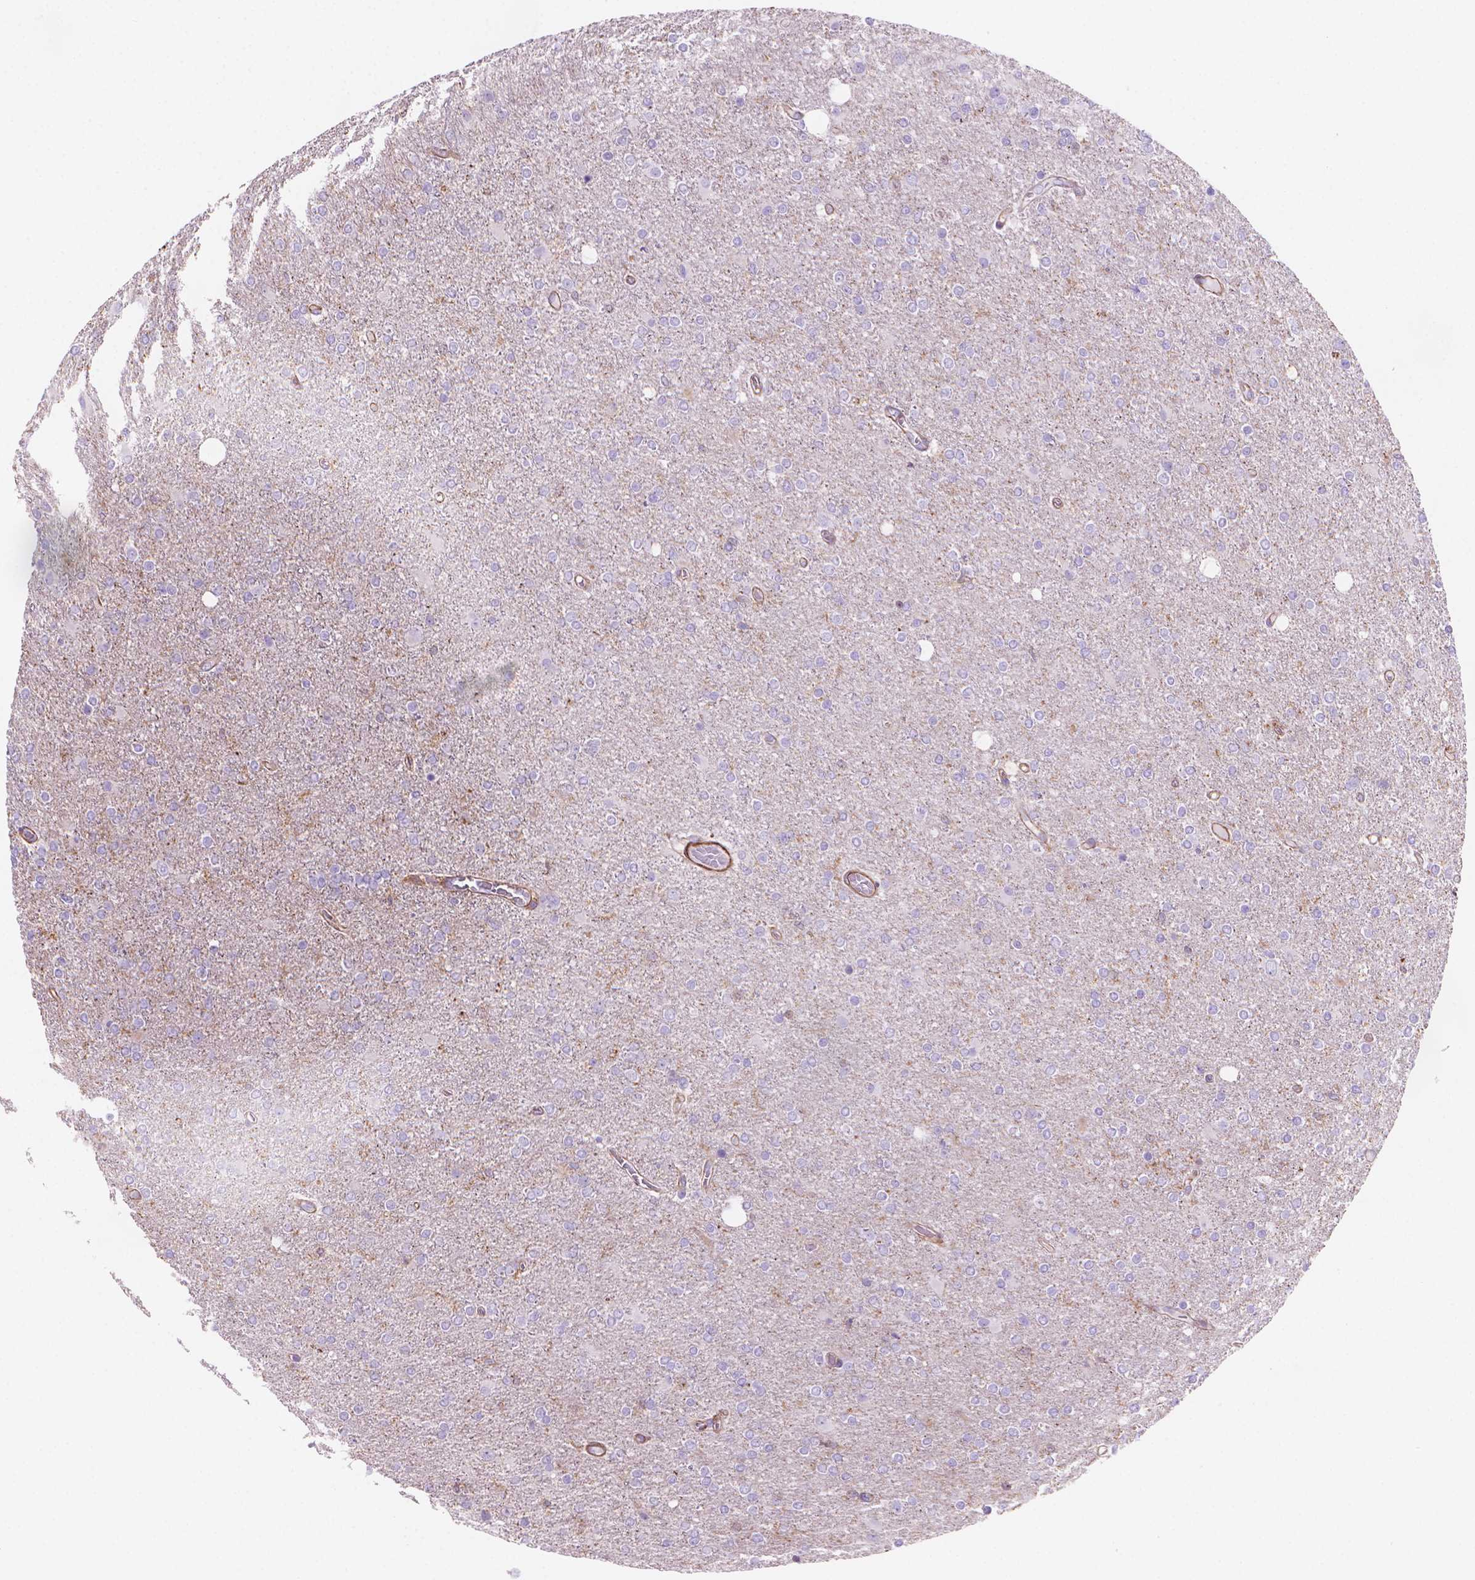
{"staining": {"intensity": "negative", "quantity": "none", "location": "none"}, "tissue": "glioma", "cell_type": "Tumor cells", "image_type": "cancer", "snomed": [{"axis": "morphology", "description": "Glioma, malignant, High grade"}, {"axis": "topography", "description": "Cerebral cortex"}], "caption": "Immunohistochemical staining of human malignant glioma (high-grade) shows no significant expression in tumor cells.", "gene": "PATJ", "patient": {"sex": "male", "age": 70}}